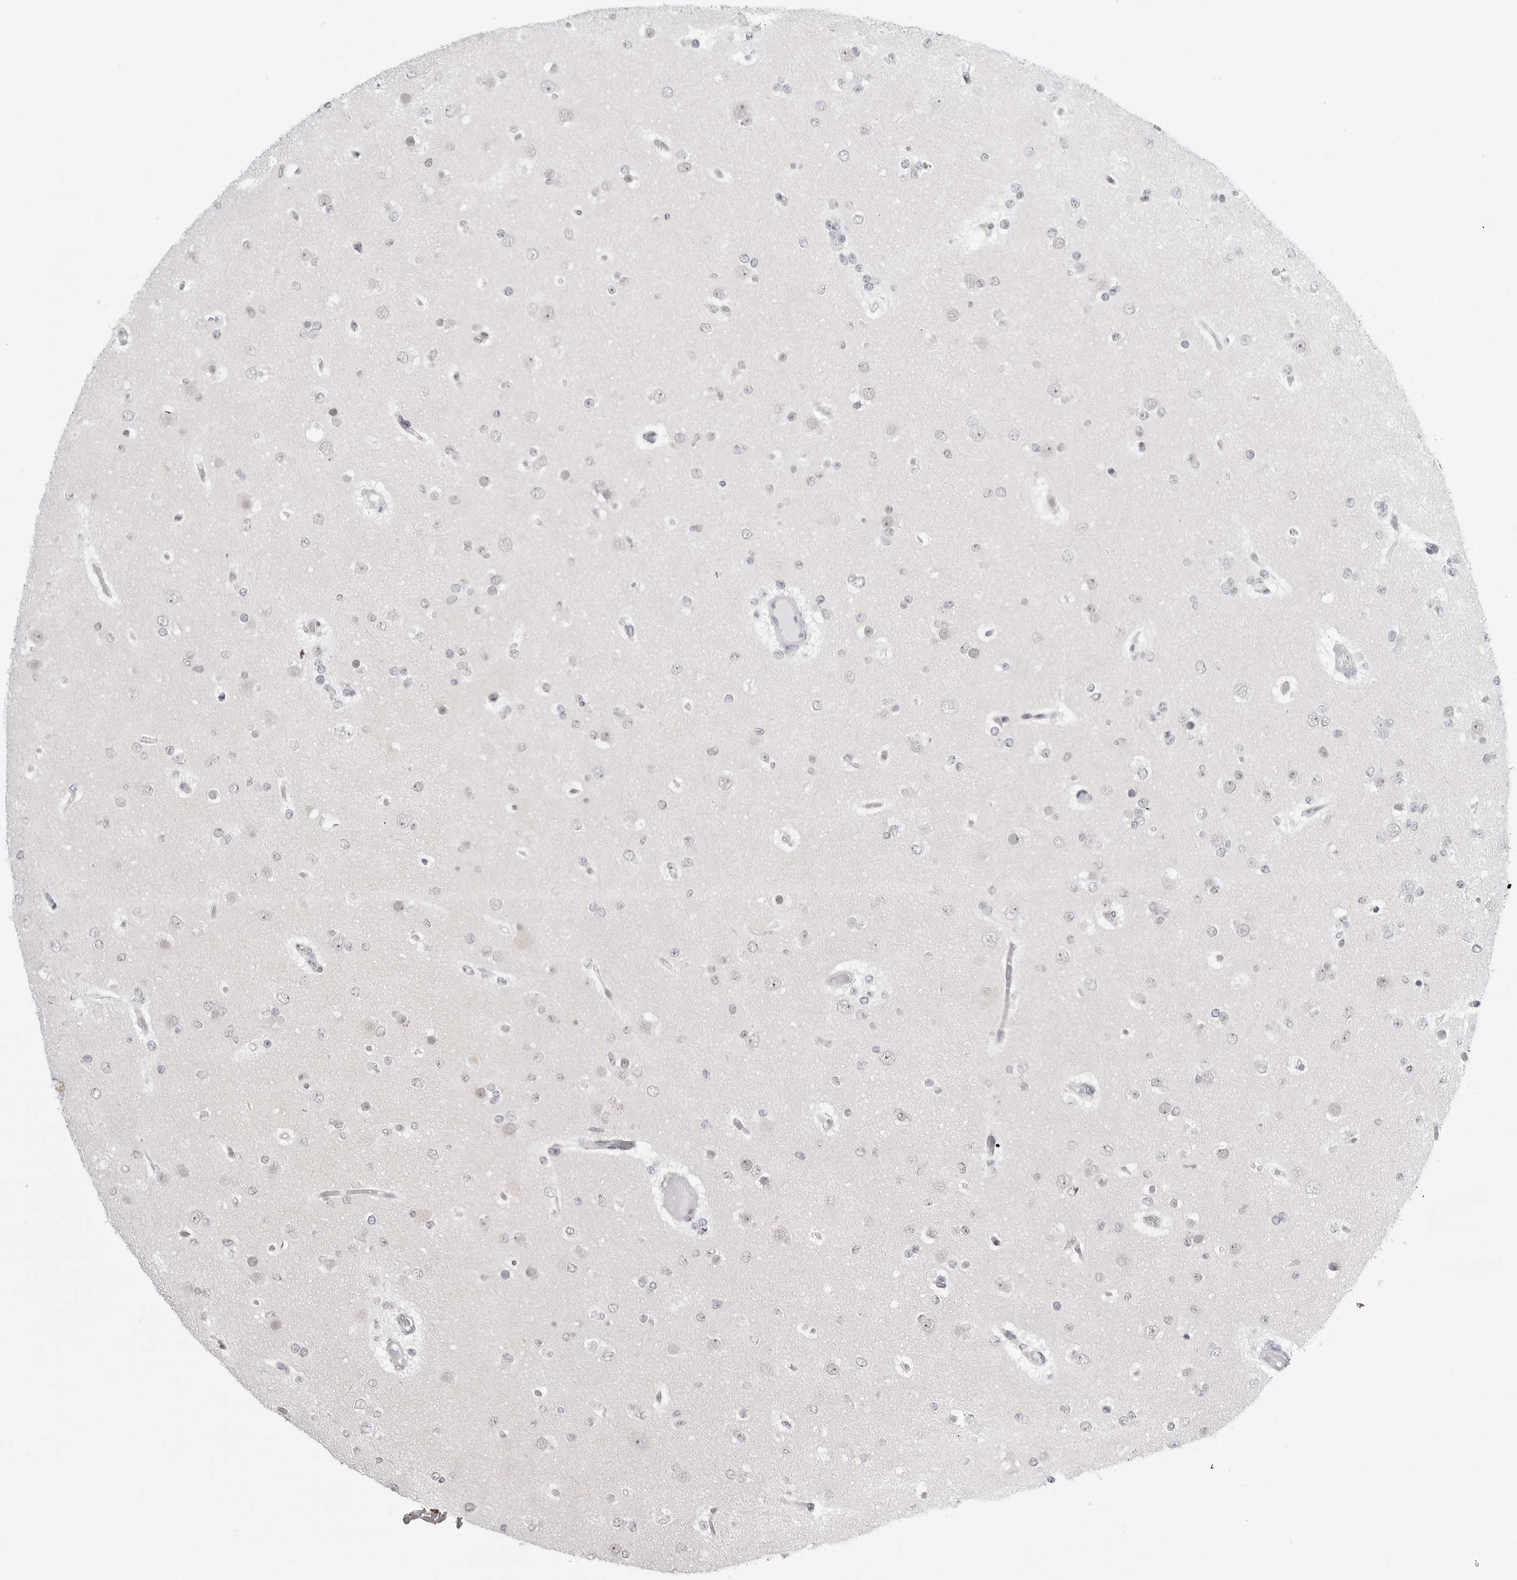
{"staining": {"intensity": "negative", "quantity": "none", "location": "none"}, "tissue": "glioma", "cell_type": "Tumor cells", "image_type": "cancer", "snomed": [{"axis": "morphology", "description": "Glioma, malignant, Low grade"}, {"axis": "topography", "description": "Brain"}], "caption": "The immunohistochemistry (IHC) micrograph has no significant expression in tumor cells of malignant glioma (low-grade) tissue. (DAB IHC, high magnification).", "gene": "PPP2R5C", "patient": {"sex": "female", "age": 22}}